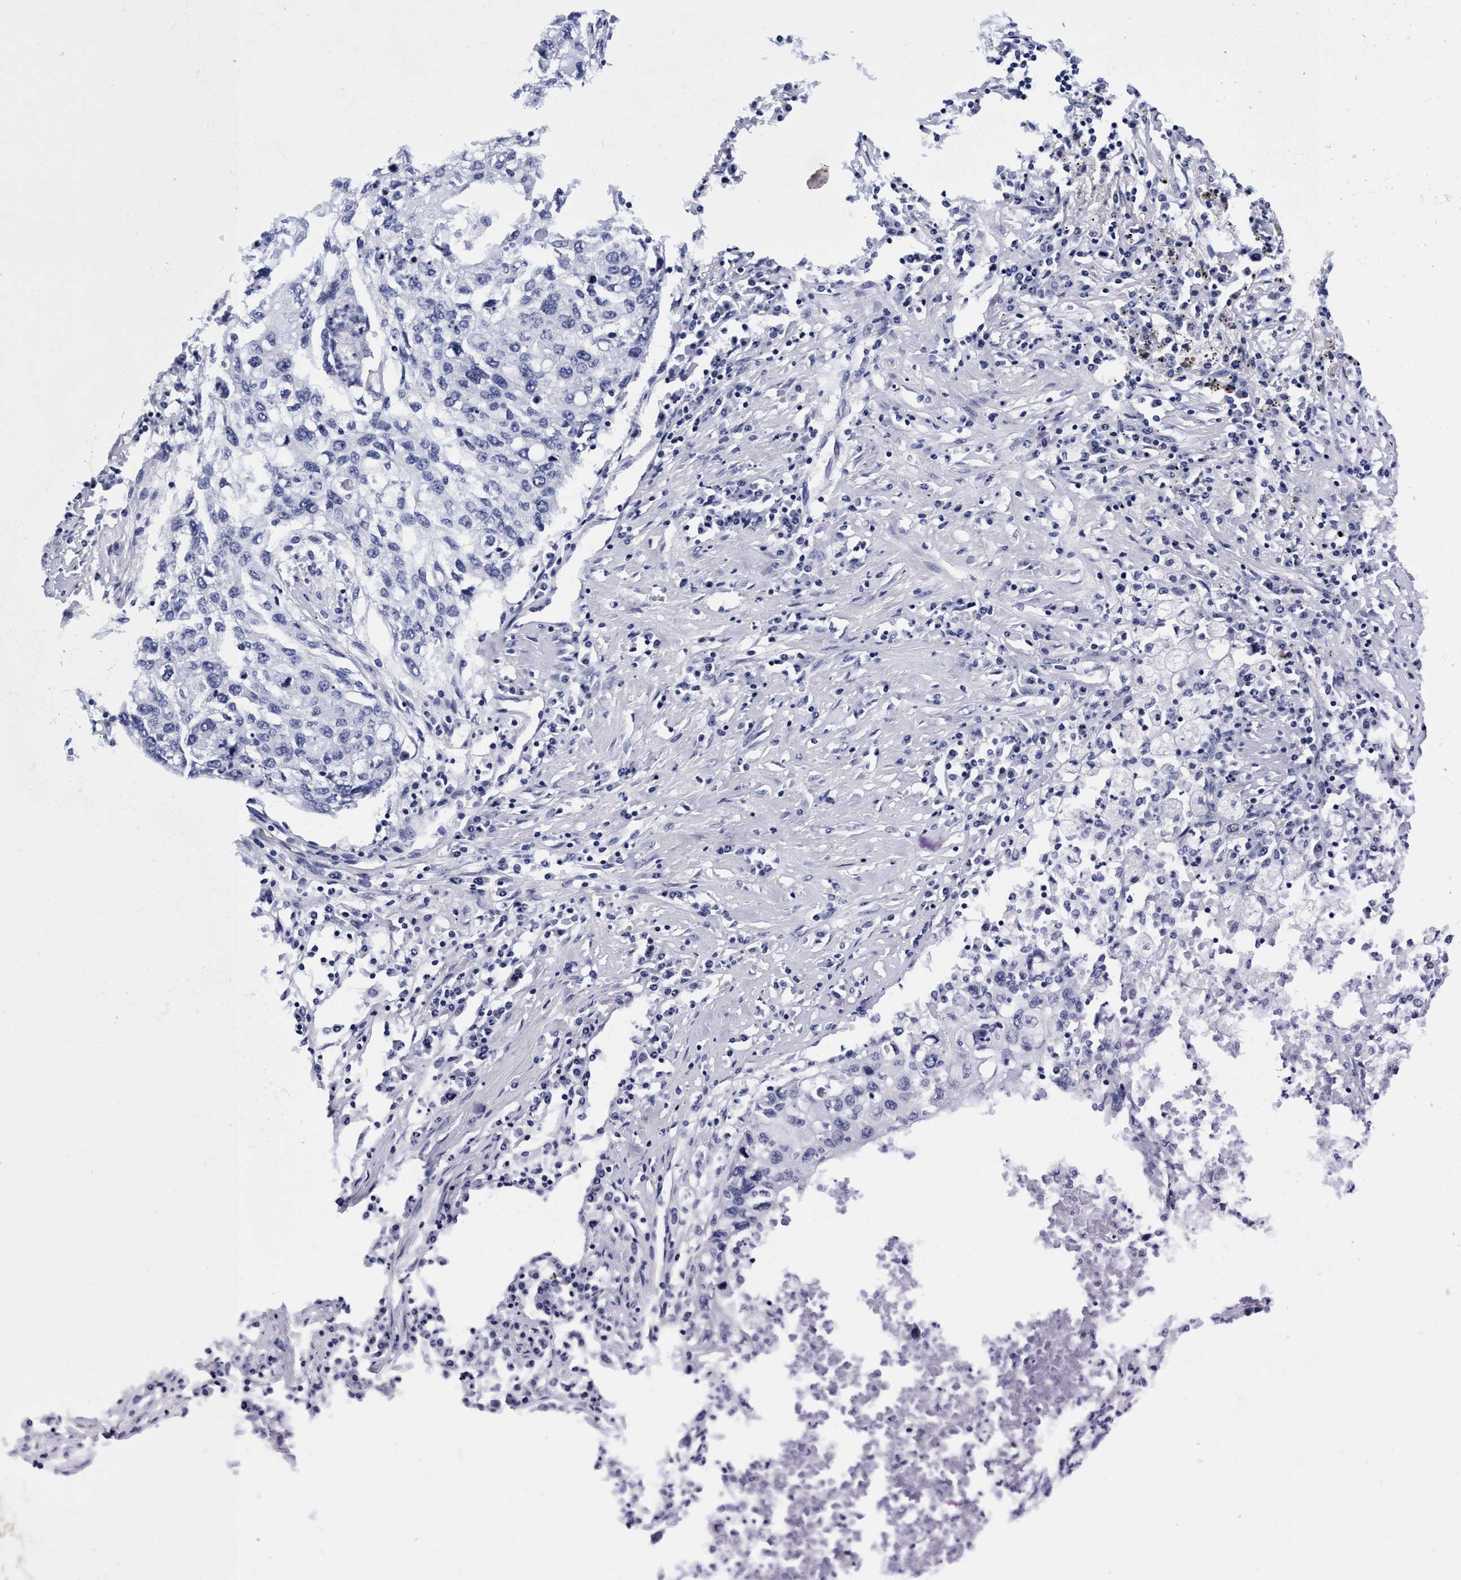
{"staining": {"intensity": "negative", "quantity": "none", "location": "none"}, "tissue": "lung cancer", "cell_type": "Tumor cells", "image_type": "cancer", "snomed": [{"axis": "morphology", "description": "Squamous cell carcinoma, NOS"}, {"axis": "topography", "description": "Lung"}], "caption": "High magnification brightfield microscopy of lung cancer stained with DAB (3,3'-diaminobenzidine) (brown) and counterstained with hematoxylin (blue): tumor cells show no significant positivity.", "gene": "PLPPR1", "patient": {"sex": "female", "age": 63}}